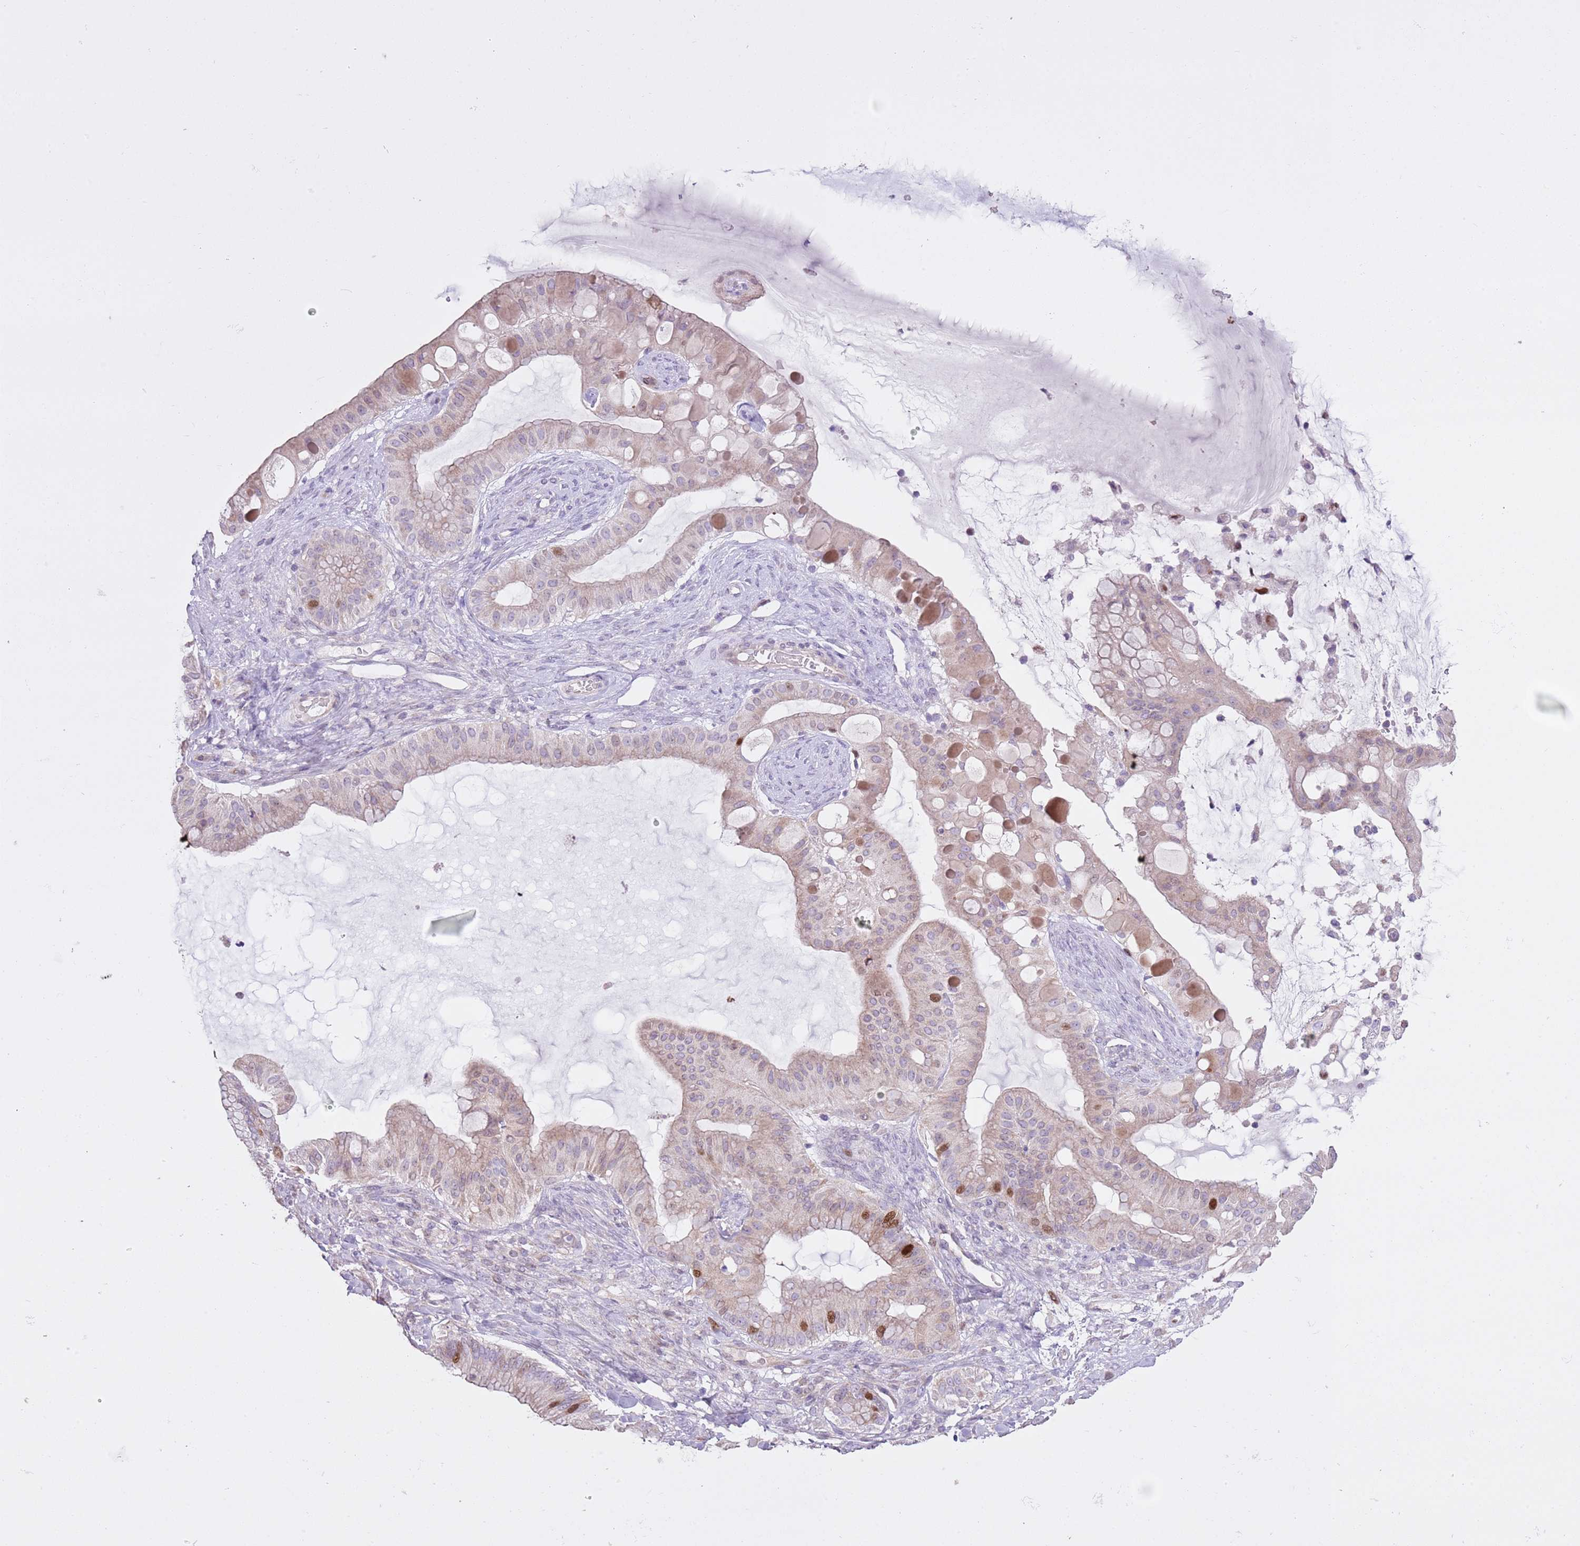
{"staining": {"intensity": "moderate", "quantity": "<25%", "location": "nuclear"}, "tissue": "ovarian cancer", "cell_type": "Tumor cells", "image_type": "cancer", "snomed": [{"axis": "morphology", "description": "Cystadenocarcinoma, mucinous, NOS"}, {"axis": "topography", "description": "Ovary"}], "caption": "The histopathology image shows immunohistochemical staining of mucinous cystadenocarcinoma (ovarian). There is moderate nuclear expression is seen in about <25% of tumor cells.", "gene": "GMNN", "patient": {"sex": "female", "age": 61}}